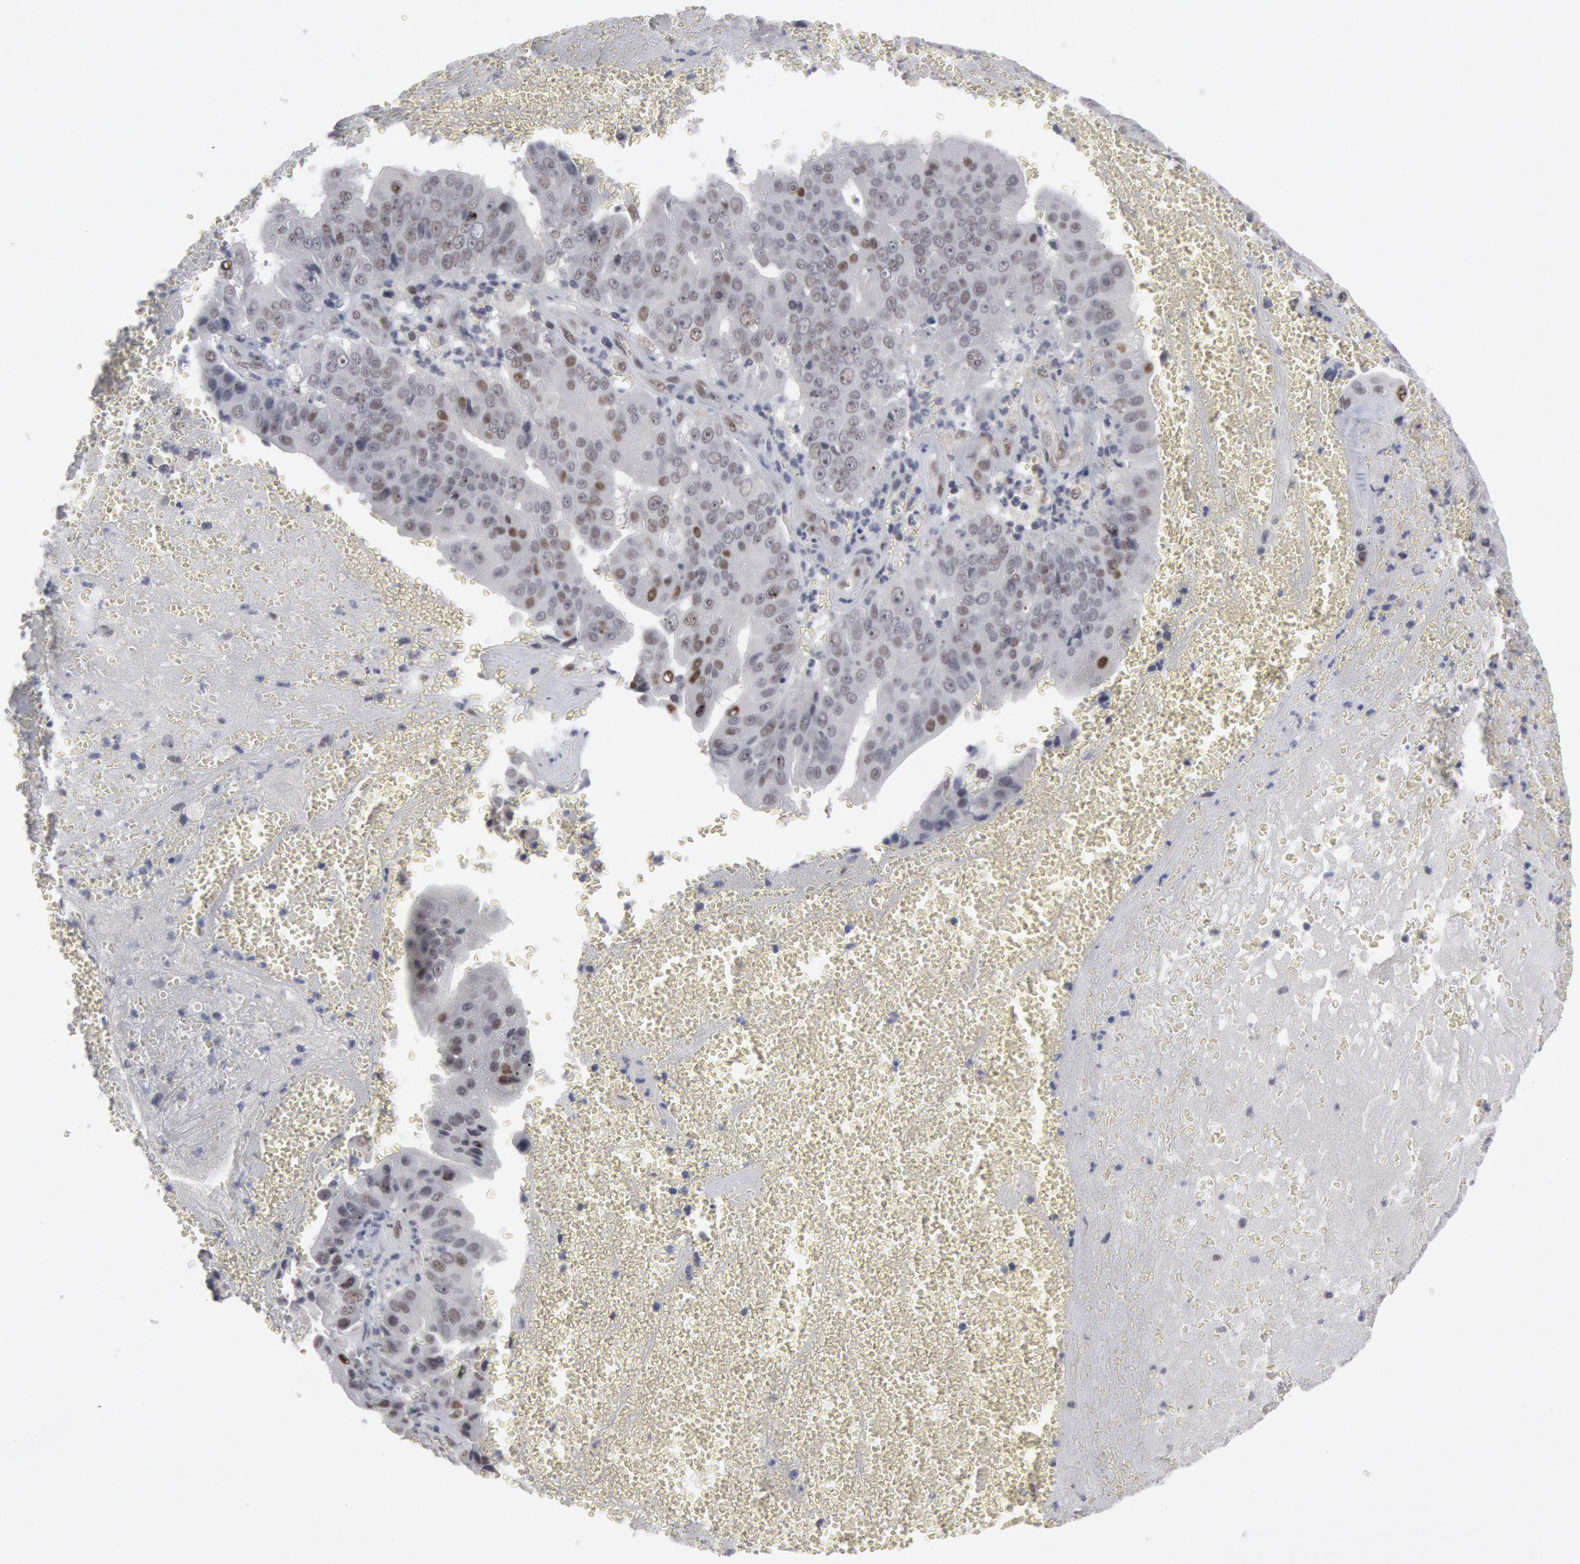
{"staining": {"intensity": "negative", "quantity": "none", "location": "none"}, "tissue": "liver cancer", "cell_type": "Tumor cells", "image_type": "cancer", "snomed": [{"axis": "morphology", "description": "Cholangiocarcinoma"}, {"axis": "topography", "description": "Liver"}], "caption": "Immunohistochemical staining of human cholangiocarcinoma (liver) demonstrates no significant positivity in tumor cells.", "gene": "FOXO1", "patient": {"sex": "female", "age": 79}}